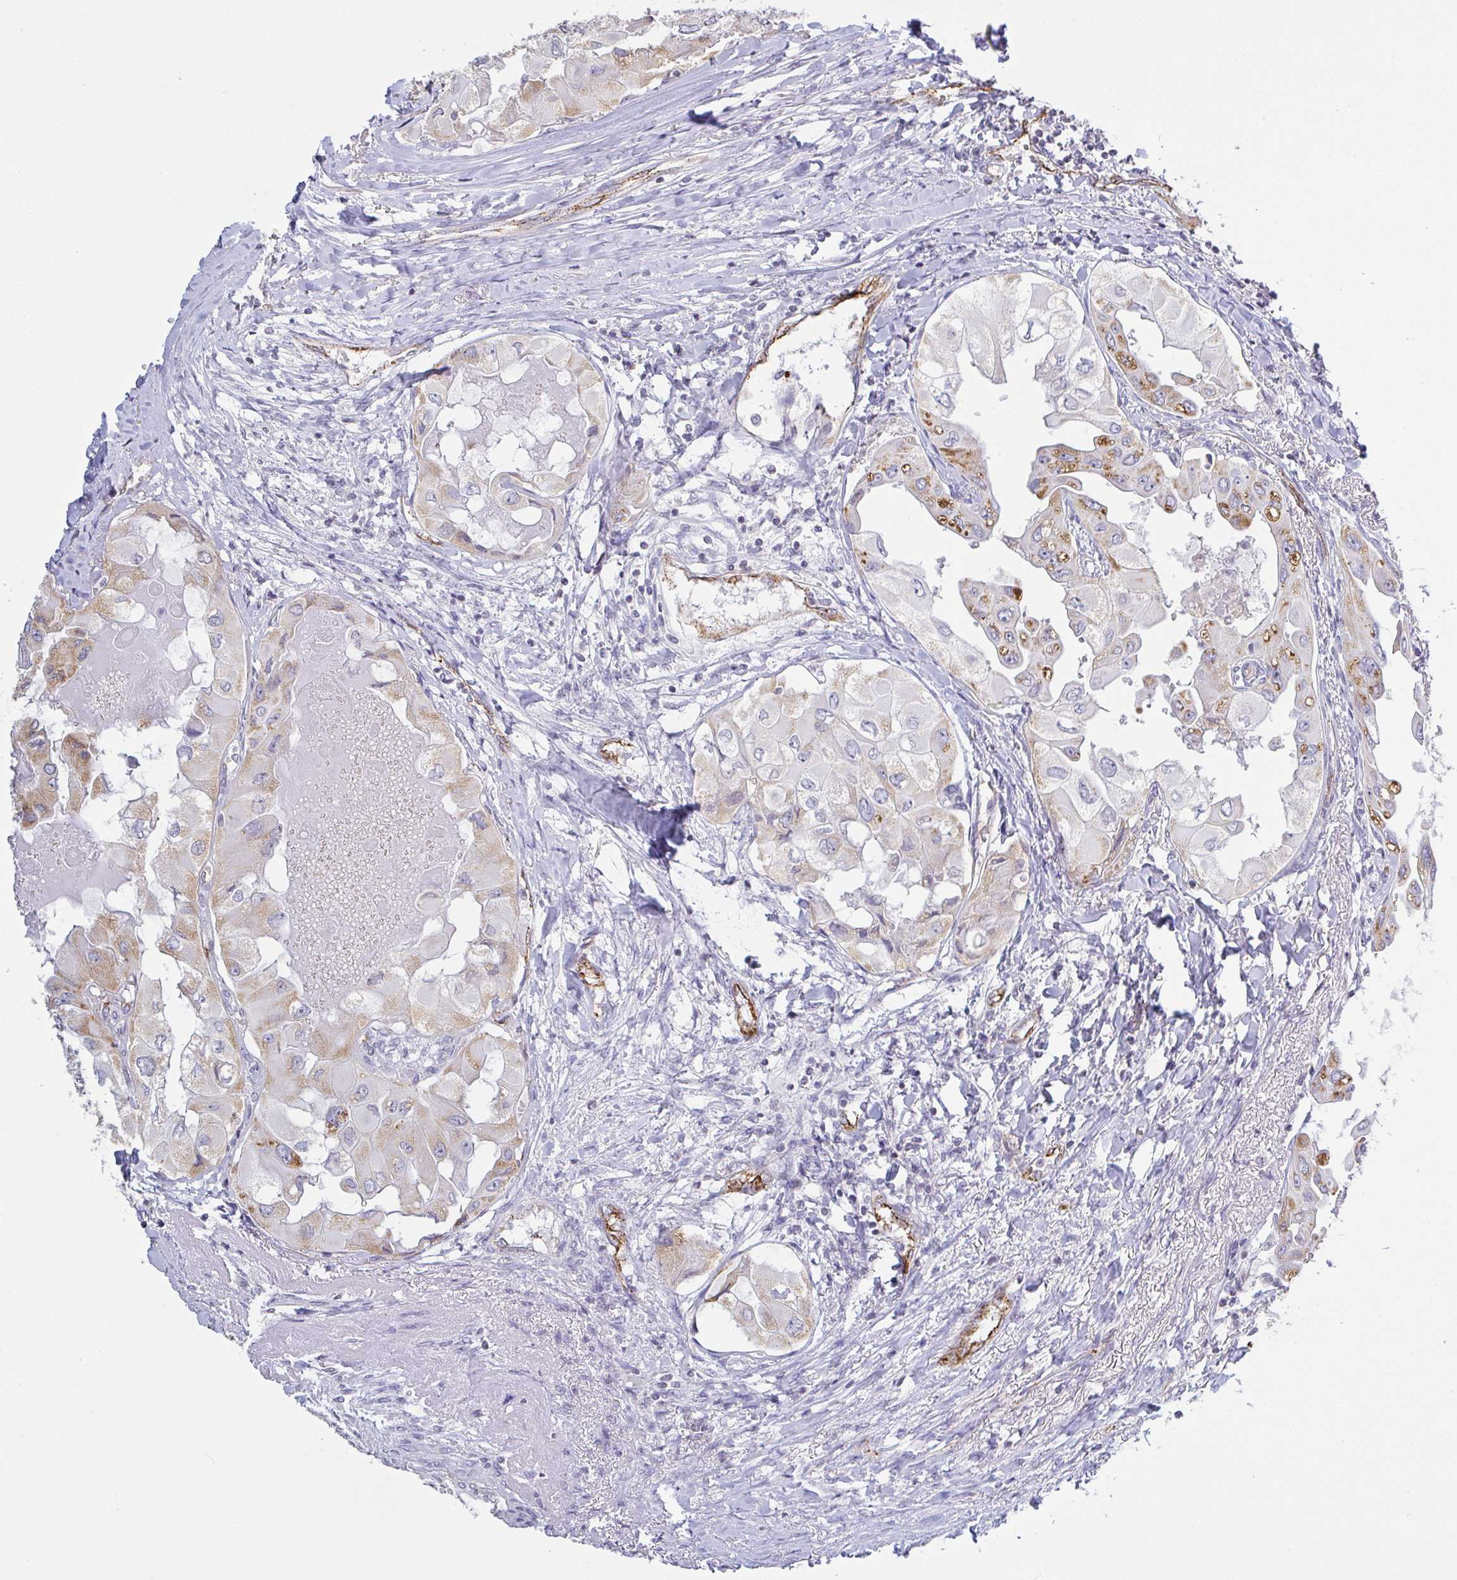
{"staining": {"intensity": "moderate", "quantity": "25%-75%", "location": "cytoplasmic/membranous"}, "tissue": "thyroid cancer", "cell_type": "Tumor cells", "image_type": "cancer", "snomed": [{"axis": "morphology", "description": "Normal tissue, NOS"}, {"axis": "morphology", "description": "Papillary adenocarcinoma, NOS"}, {"axis": "topography", "description": "Thyroid gland"}], "caption": "Protein staining exhibits moderate cytoplasmic/membranous expression in approximately 25%-75% of tumor cells in papillary adenocarcinoma (thyroid).", "gene": "PLCD4", "patient": {"sex": "female", "age": 59}}